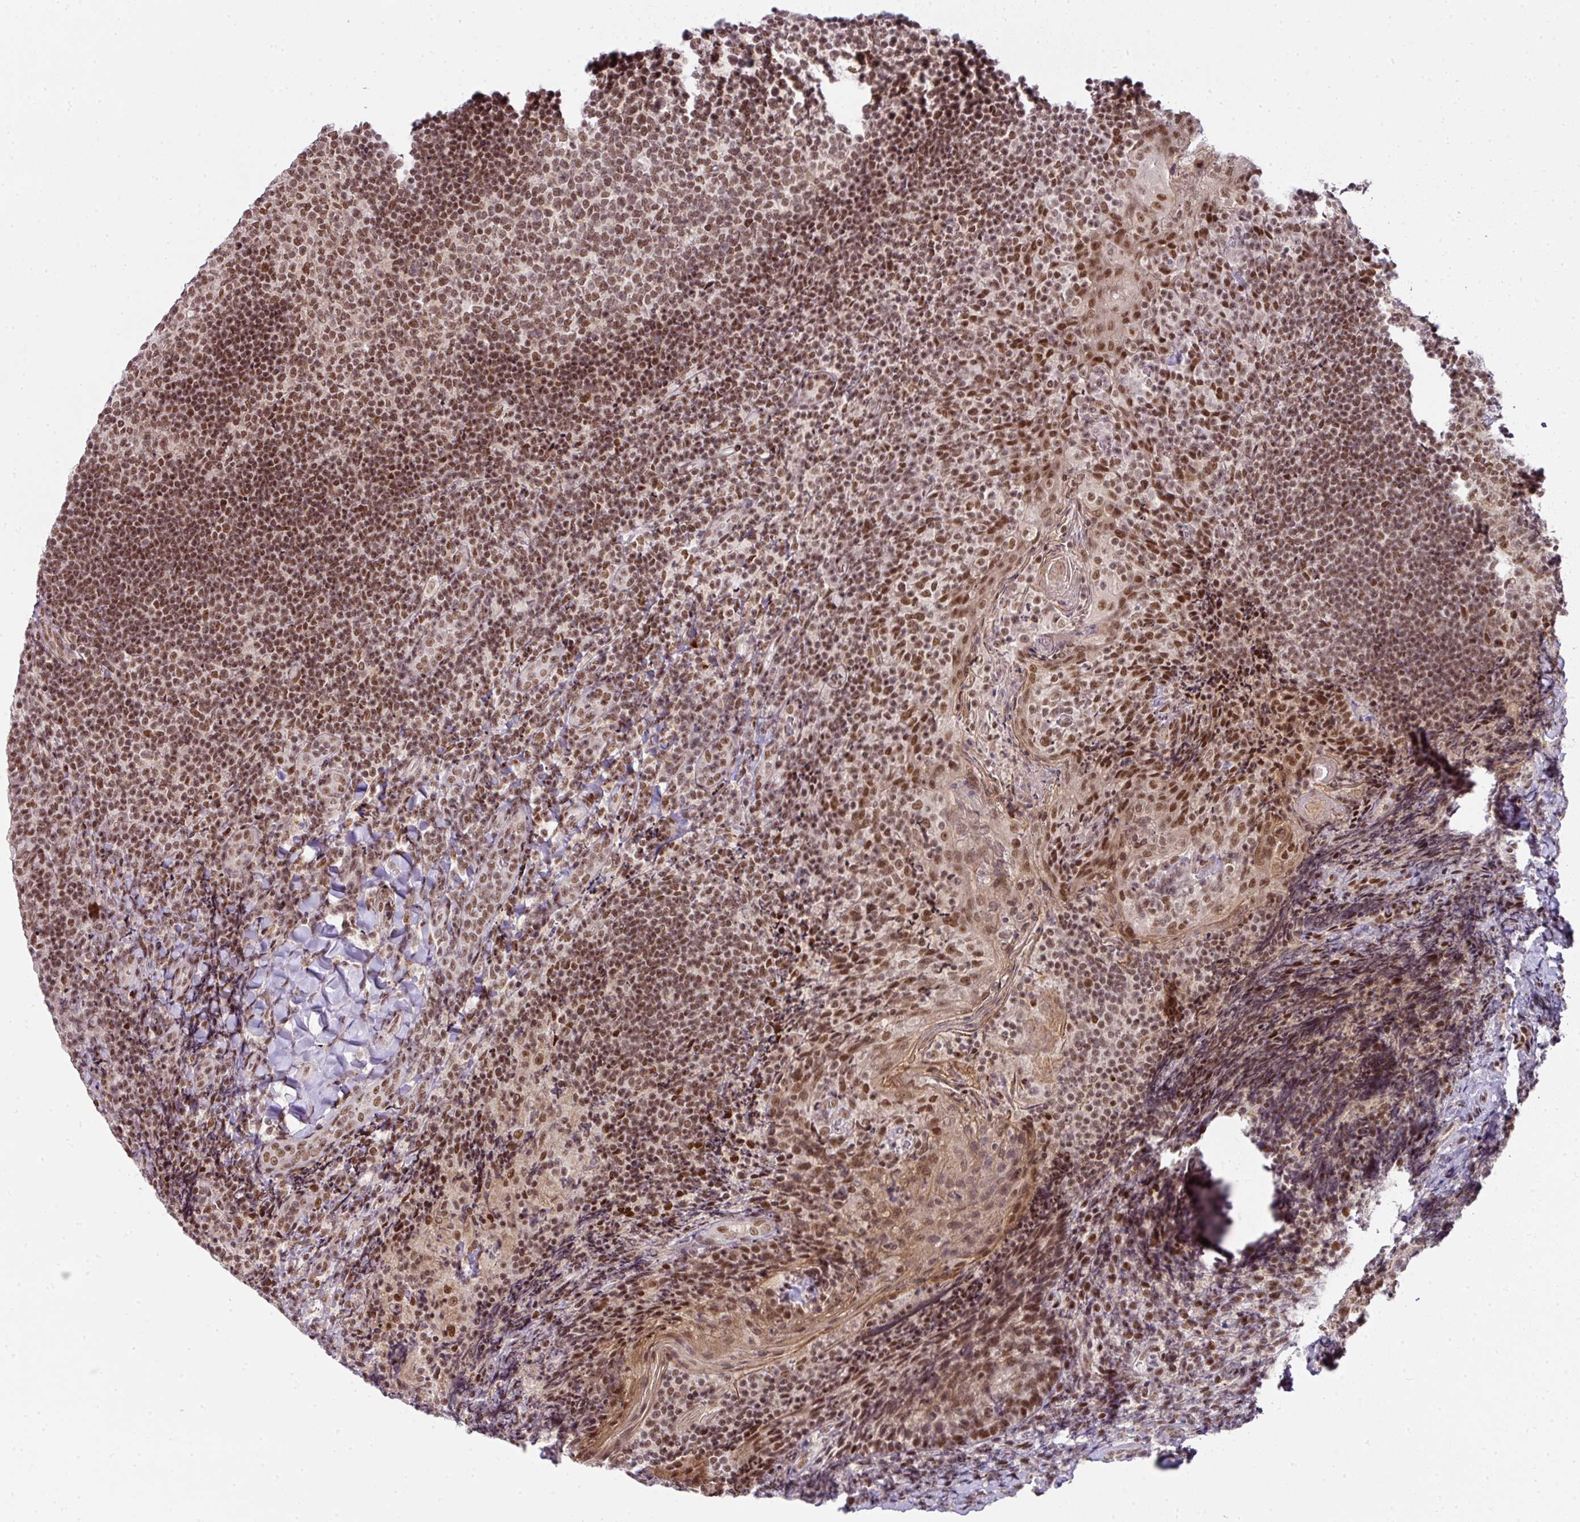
{"staining": {"intensity": "moderate", "quantity": ">75%", "location": "nuclear"}, "tissue": "tonsil", "cell_type": "Germinal center cells", "image_type": "normal", "snomed": [{"axis": "morphology", "description": "Normal tissue, NOS"}, {"axis": "topography", "description": "Tonsil"}], "caption": "Protein staining of benign tonsil exhibits moderate nuclear staining in about >75% of germinal center cells. The protein is stained brown, and the nuclei are stained in blue (DAB IHC with brightfield microscopy, high magnification).", "gene": "NFYA", "patient": {"sex": "female", "age": 10}}